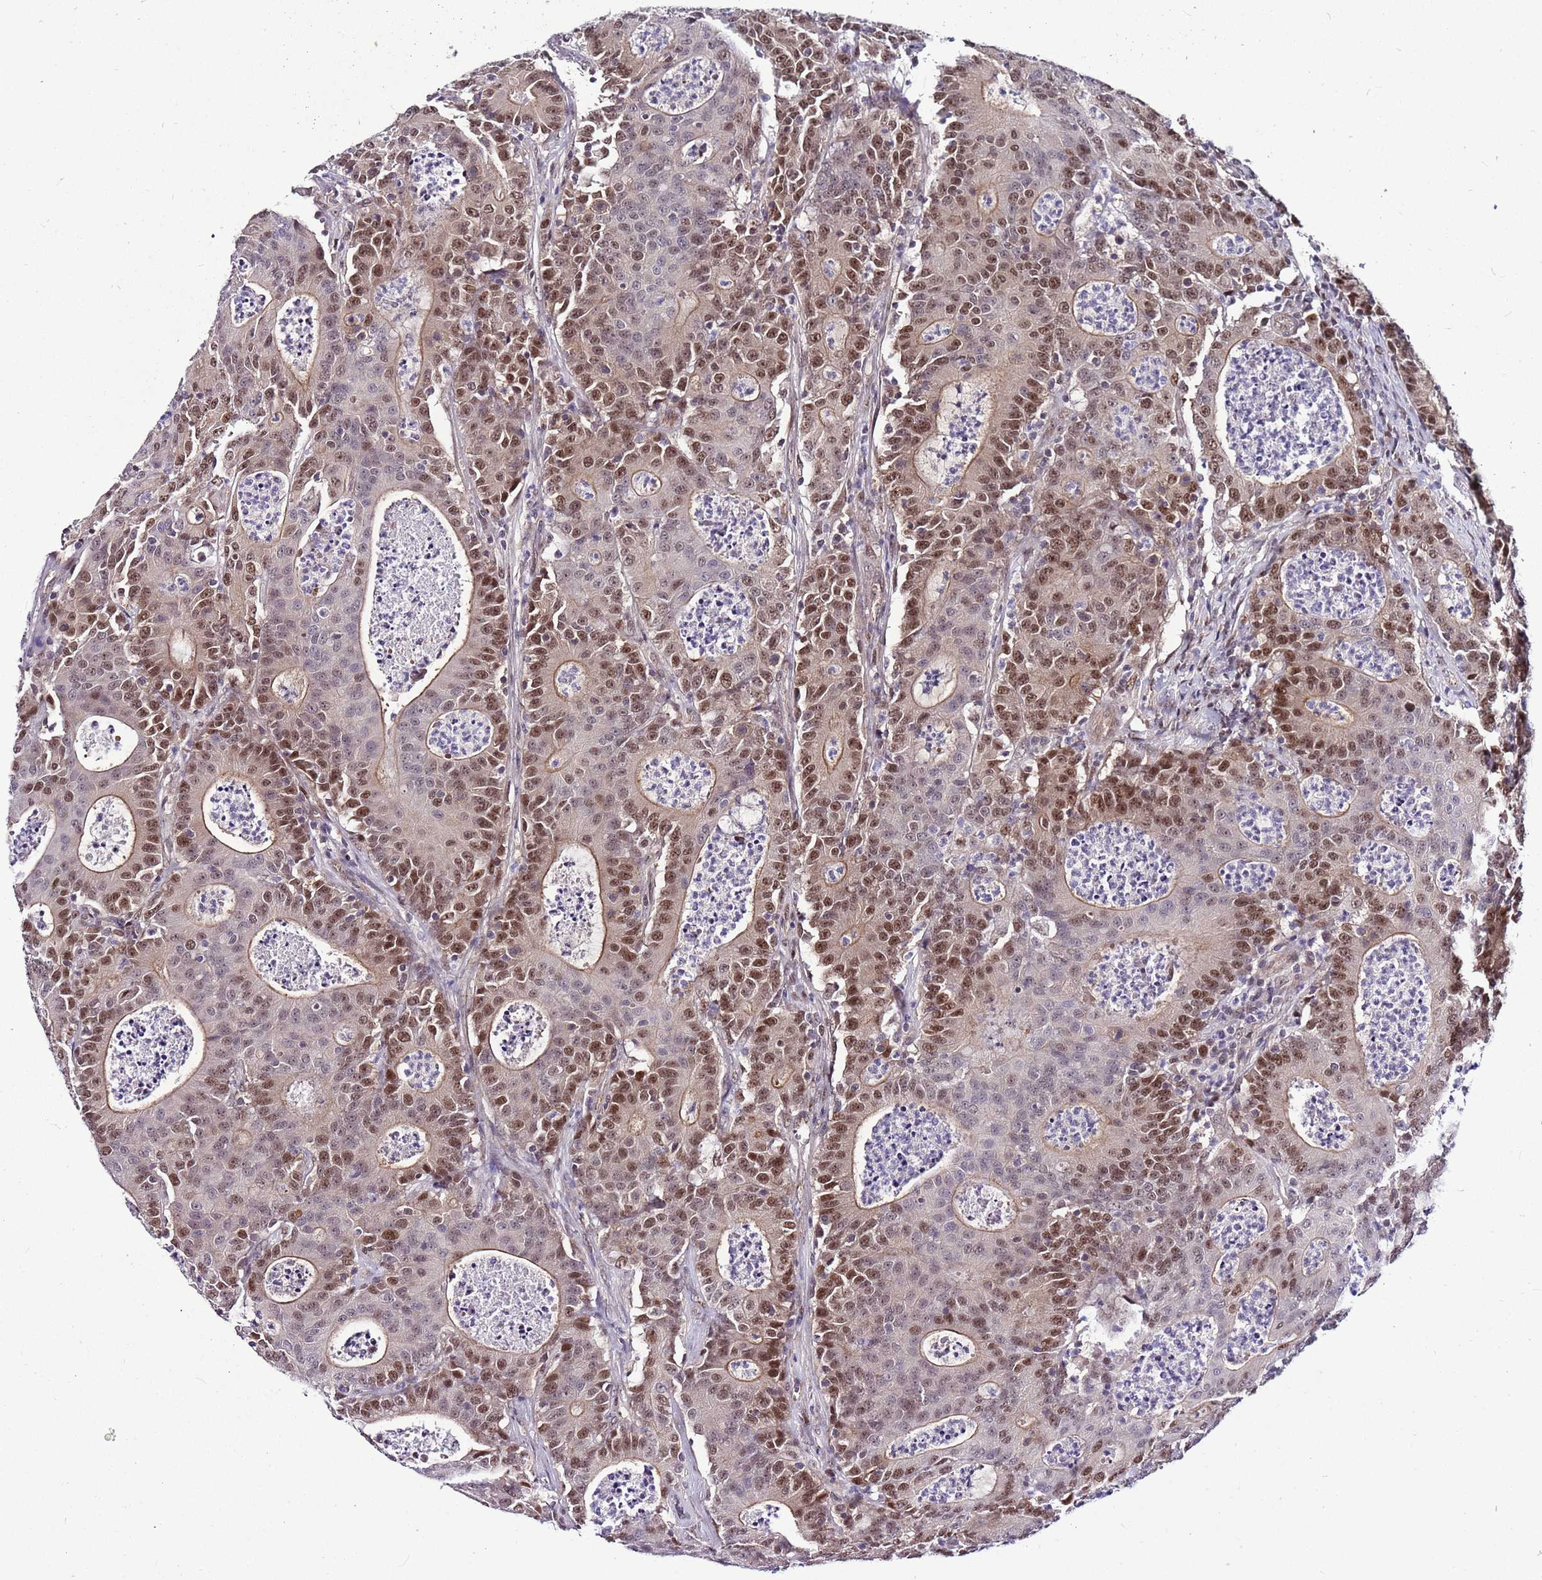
{"staining": {"intensity": "moderate", "quantity": "25%-75%", "location": "nuclear"}, "tissue": "colorectal cancer", "cell_type": "Tumor cells", "image_type": "cancer", "snomed": [{"axis": "morphology", "description": "Adenocarcinoma, NOS"}, {"axis": "topography", "description": "Colon"}], "caption": "Colorectal cancer stained for a protein exhibits moderate nuclear positivity in tumor cells. Immunohistochemistry (ihc) stains the protein in brown and the nuclei are stained blue.", "gene": "POLE3", "patient": {"sex": "male", "age": 83}}